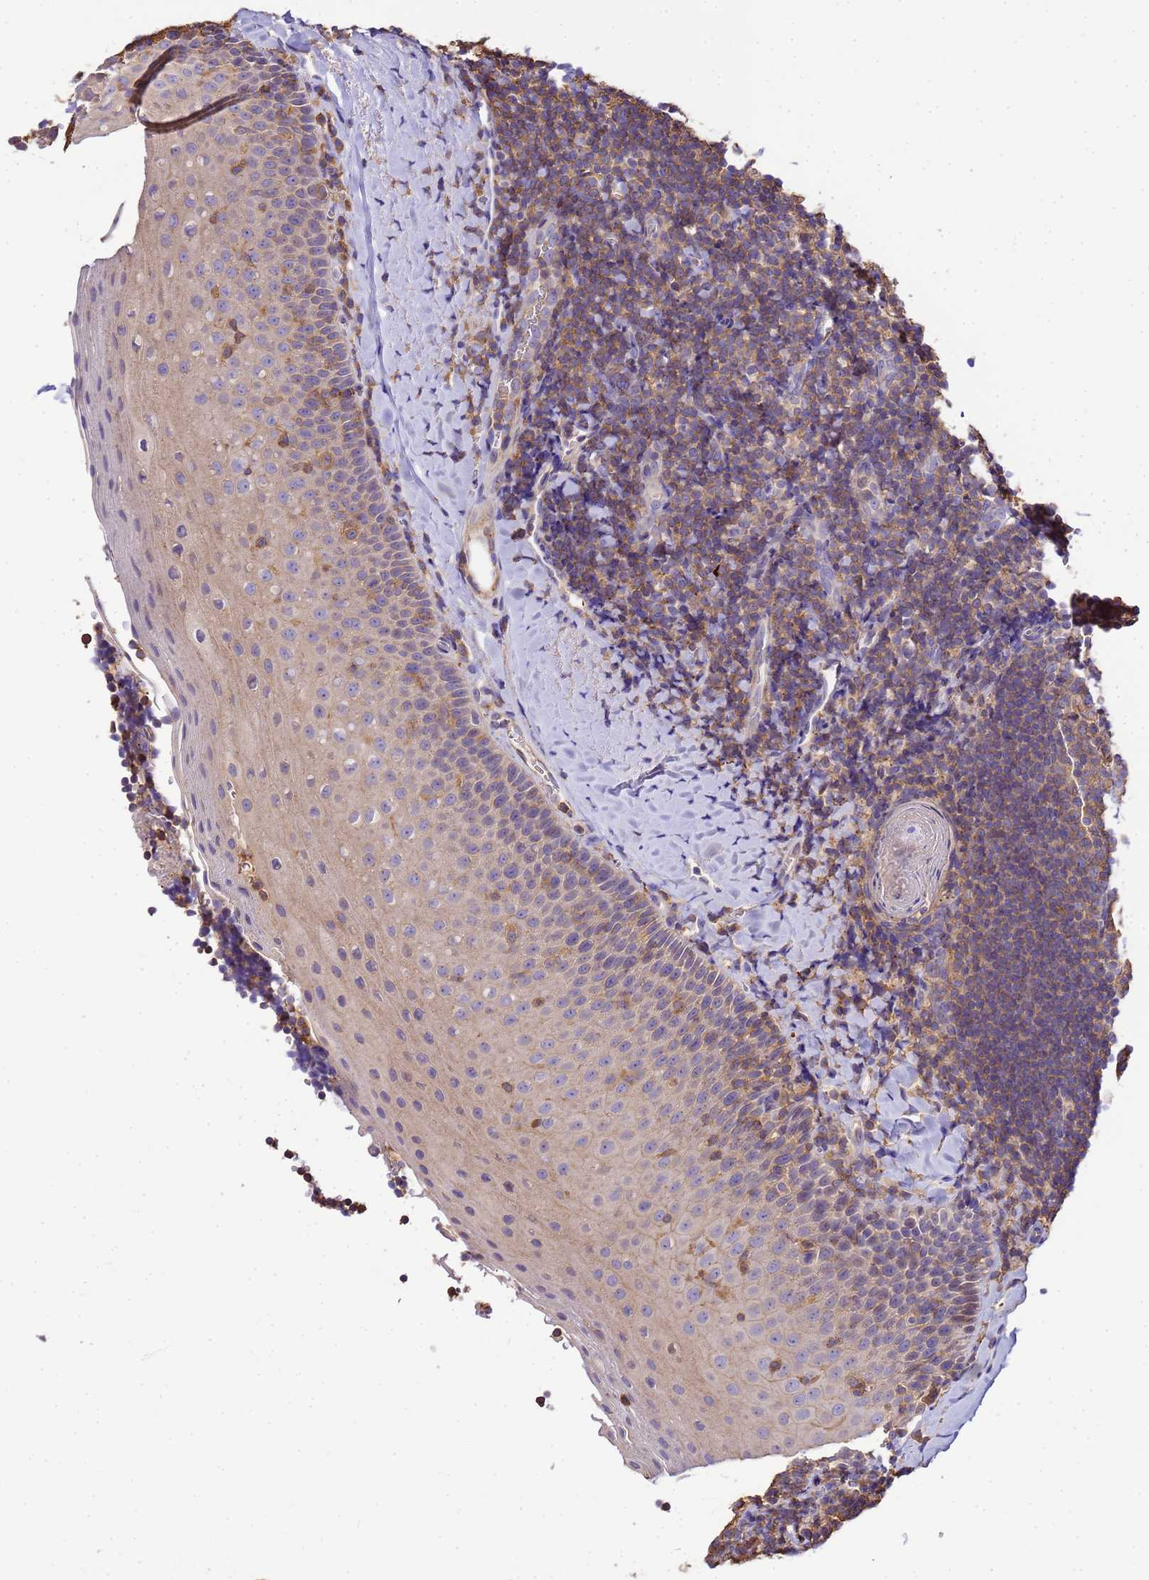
{"staining": {"intensity": "weak", "quantity": ">75%", "location": "cytoplasmic/membranous"}, "tissue": "tonsil", "cell_type": "Germinal center cells", "image_type": "normal", "snomed": [{"axis": "morphology", "description": "Normal tissue, NOS"}, {"axis": "topography", "description": "Tonsil"}], "caption": "Immunohistochemistry of unremarkable tonsil demonstrates low levels of weak cytoplasmic/membranous positivity in approximately >75% of germinal center cells.", "gene": "WDR64", "patient": {"sex": "male", "age": 27}}